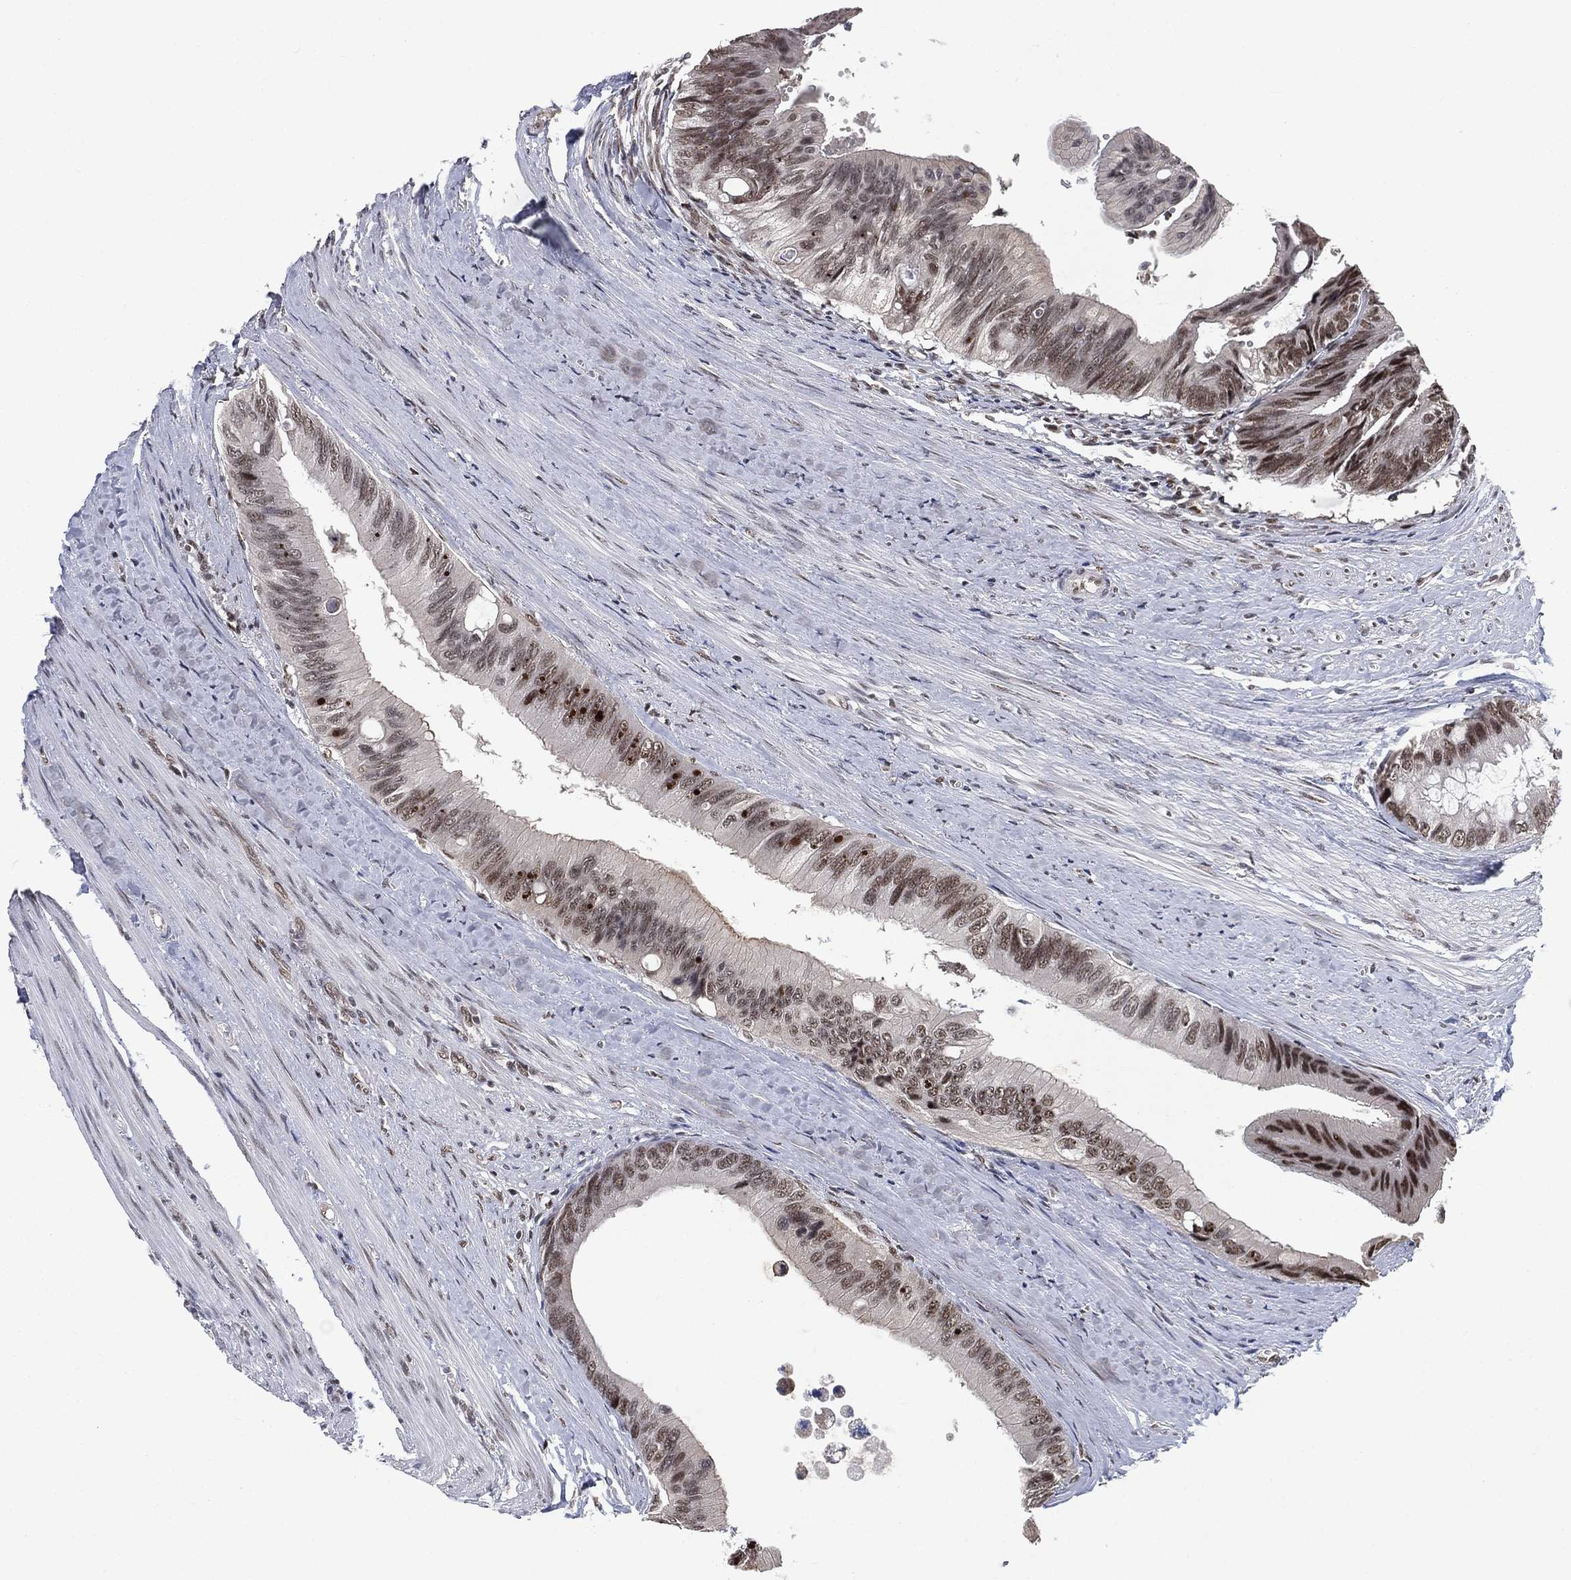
{"staining": {"intensity": "moderate", "quantity": ">75%", "location": "nuclear"}, "tissue": "colorectal cancer", "cell_type": "Tumor cells", "image_type": "cancer", "snomed": [{"axis": "morphology", "description": "Normal tissue, NOS"}, {"axis": "morphology", "description": "Adenocarcinoma, NOS"}, {"axis": "topography", "description": "Colon"}], "caption": "This is a histology image of immunohistochemistry (IHC) staining of colorectal adenocarcinoma, which shows moderate staining in the nuclear of tumor cells.", "gene": "YLPM1", "patient": {"sex": "male", "age": 65}}